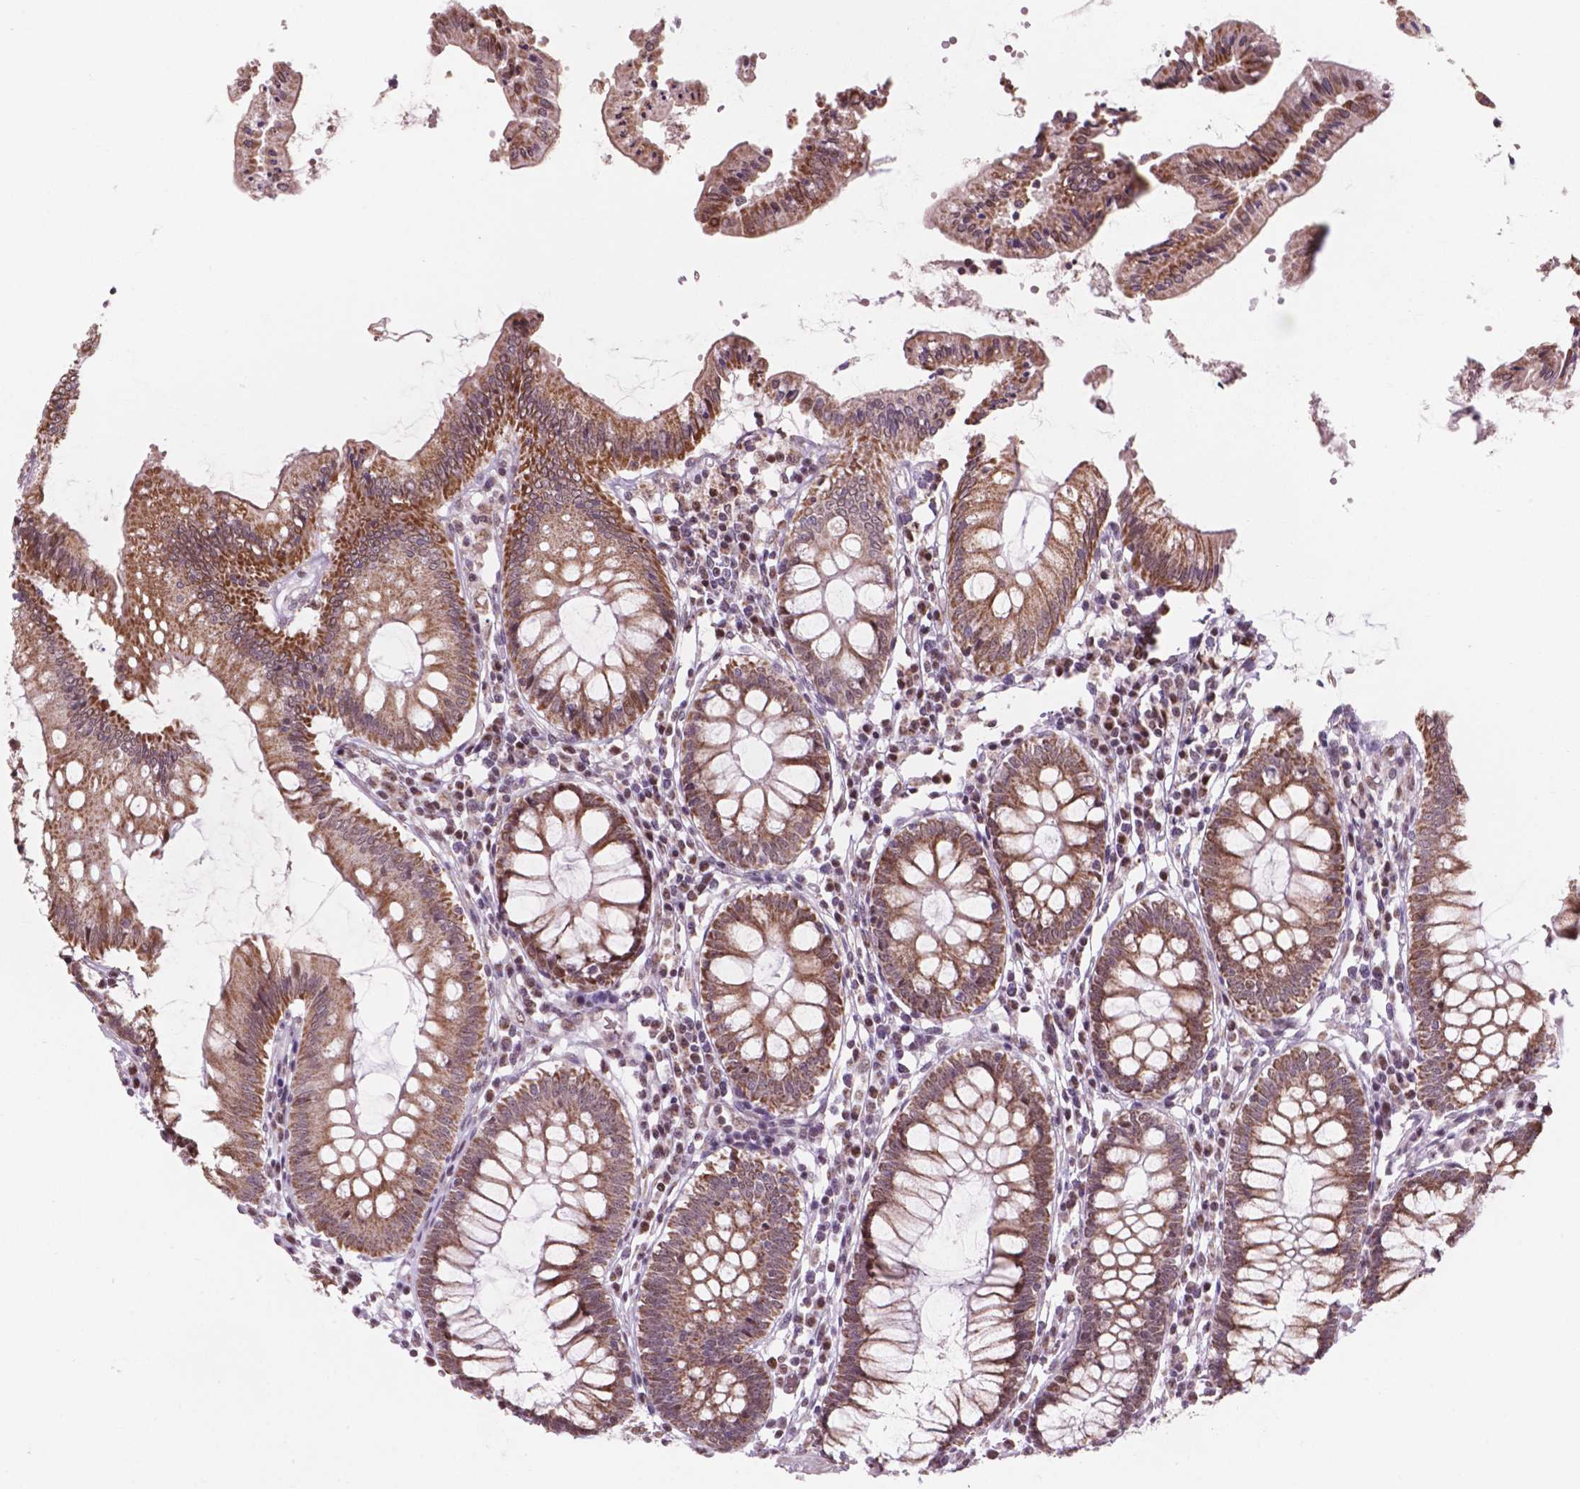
{"staining": {"intensity": "moderate", "quantity": ">75%", "location": "cytoplasmic/membranous,nuclear"}, "tissue": "colon", "cell_type": "Endothelial cells", "image_type": "normal", "snomed": [{"axis": "morphology", "description": "Normal tissue, NOS"}, {"axis": "morphology", "description": "Adenocarcinoma, NOS"}, {"axis": "topography", "description": "Colon"}], "caption": "A histopathology image of colon stained for a protein shows moderate cytoplasmic/membranous,nuclear brown staining in endothelial cells.", "gene": "NDUFA10", "patient": {"sex": "male", "age": 83}}